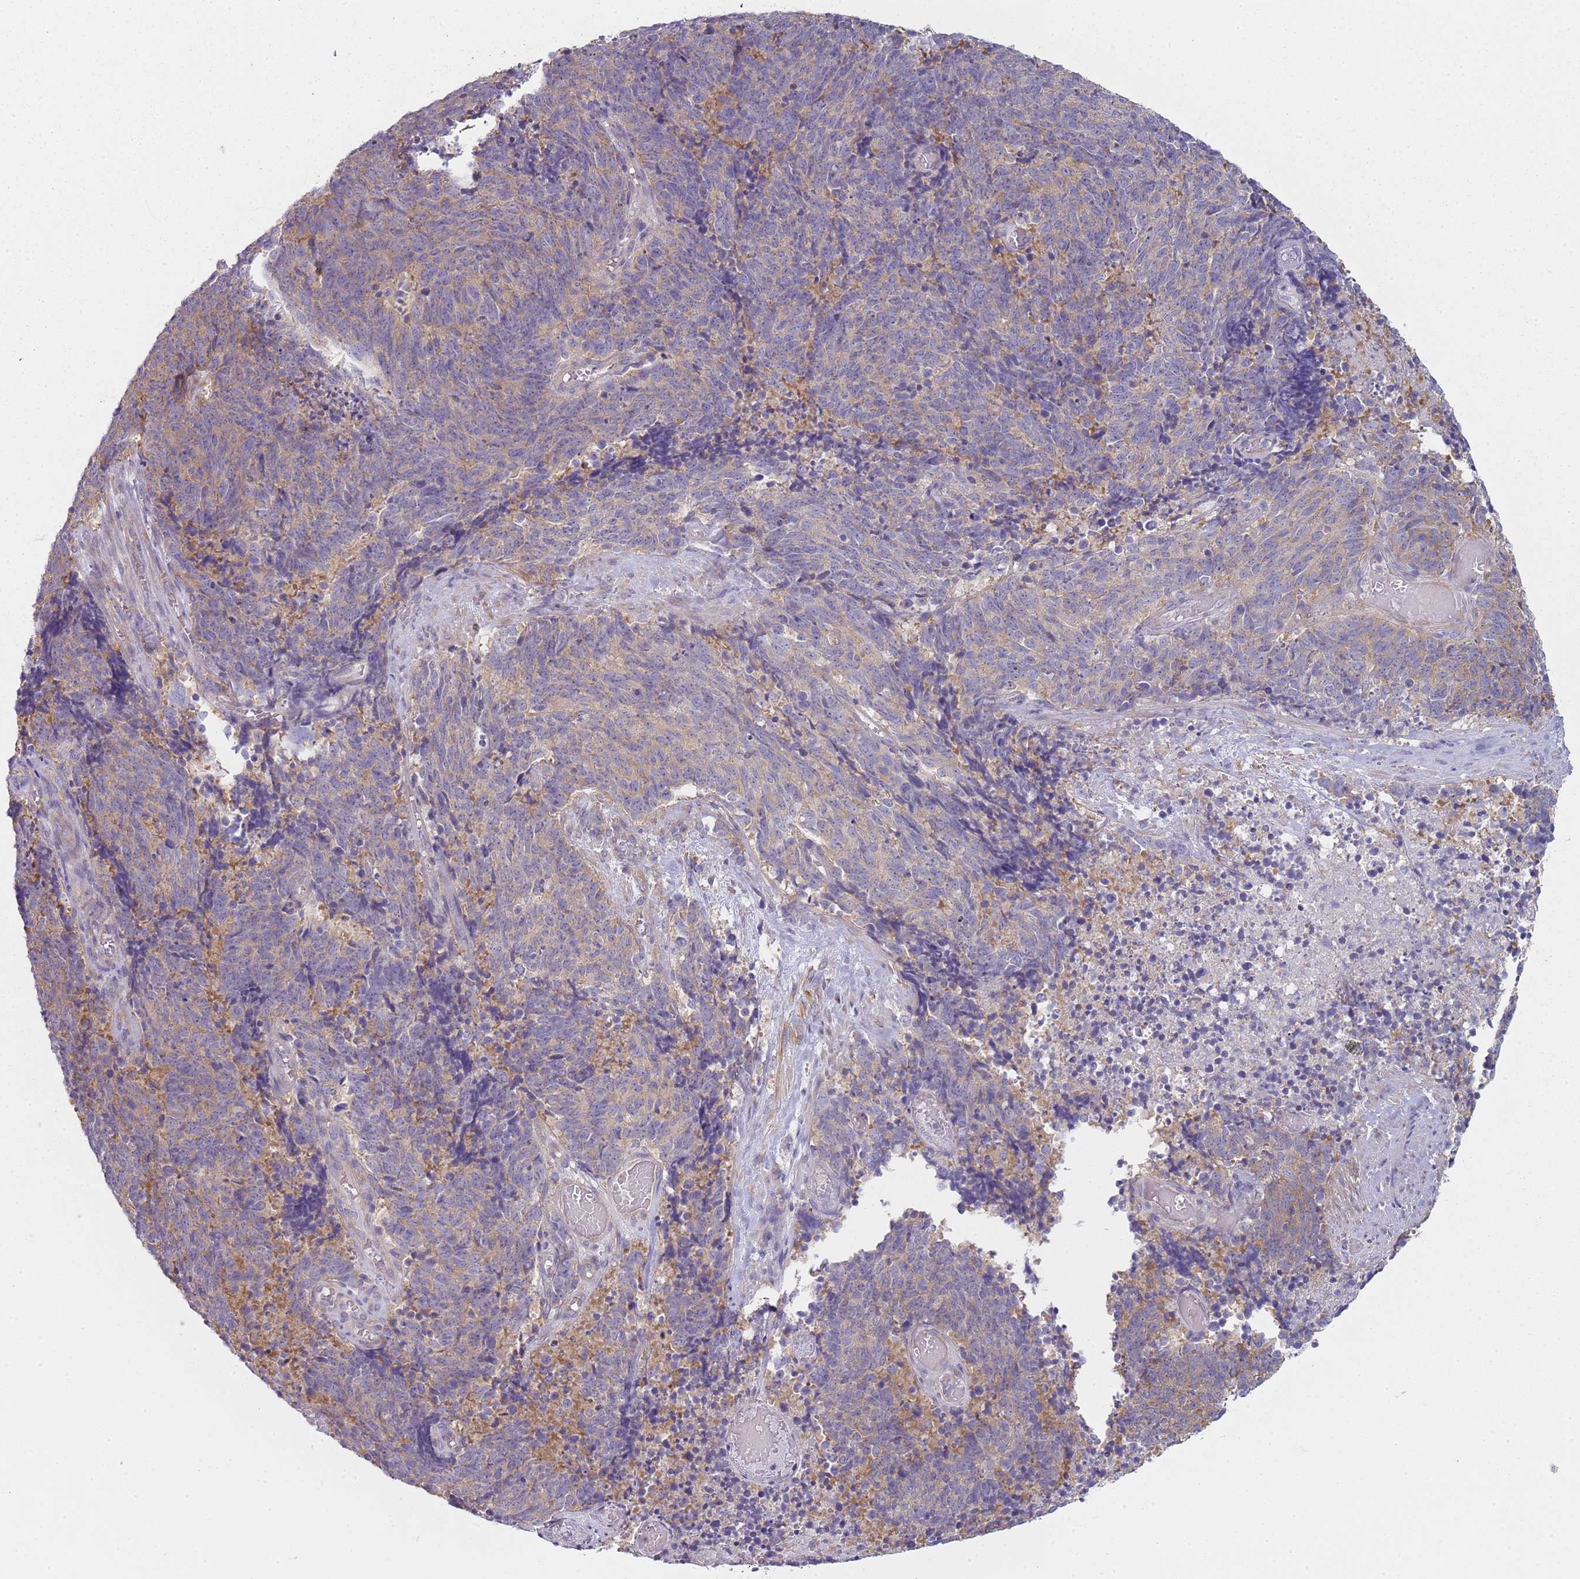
{"staining": {"intensity": "weak", "quantity": "25%-75%", "location": "cytoplasmic/membranous"}, "tissue": "cervical cancer", "cell_type": "Tumor cells", "image_type": "cancer", "snomed": [{"axis": "morphology", "description": "Squamous cell carcinoma, NOS"}, {"axis": "topography", "description": "Cervix"}], "caption": "An image of cervical squamous cell carcinoma stained for a protein displays weak cytoplasmic/membranous brown staining in tumor cells.", "gene": "SLC26A6", "patient": {"sex": "female", "age": 29}}